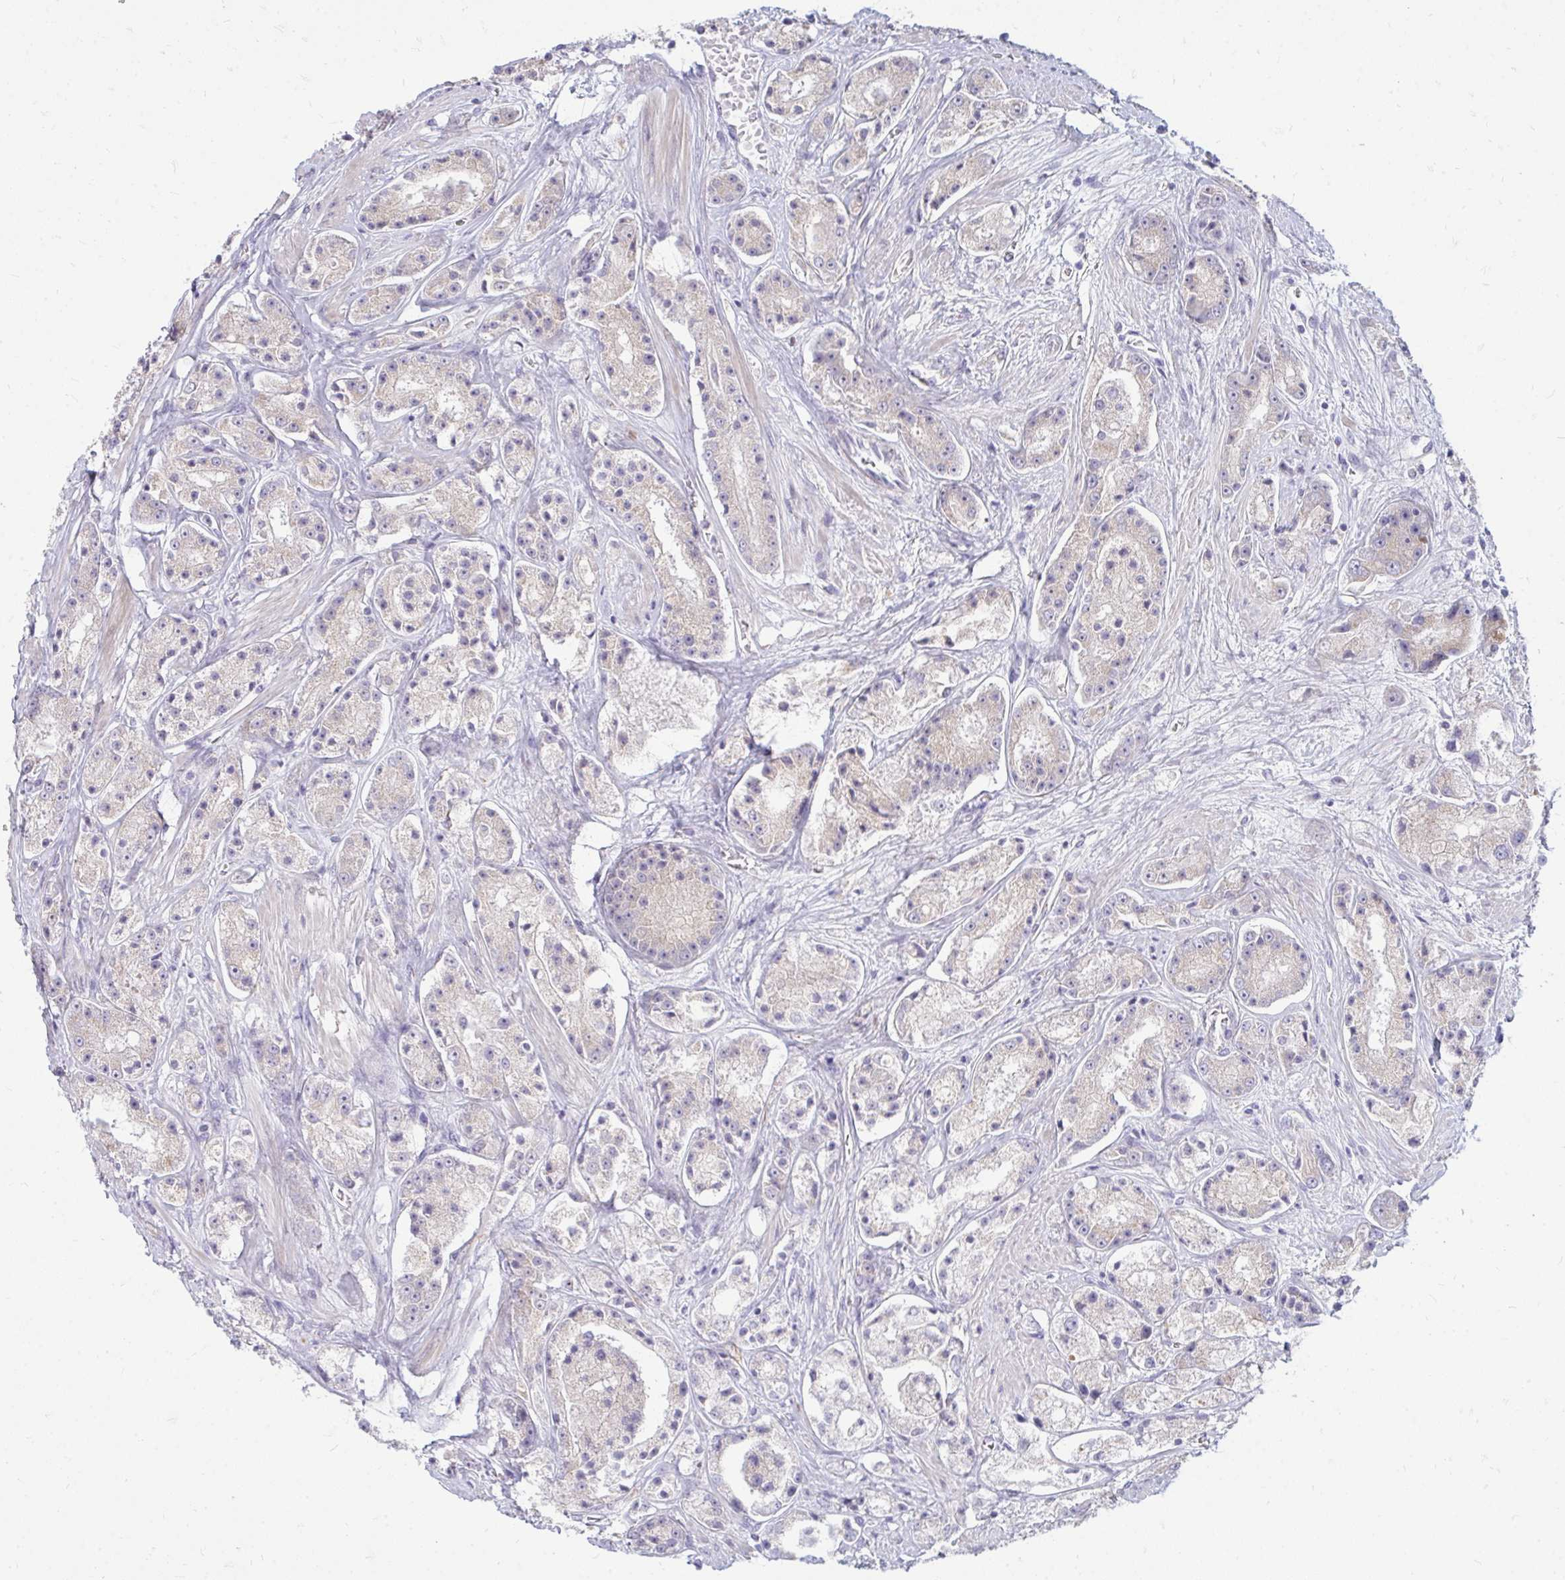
{"staining": {"intensity": "weak", "quantity": "<25%", "location": "cytoplasmic/membranous"}, "tissue": "prostate cancer", "cell_type": "Tumor cells", "image_type": "cancer", "snomed": [{"axis": "morphology", "description": "Adenocarcinoma, High grade"}, {"axis": "topography", "description": "Prostate"}], "caption": "Tumor cells show no significant protein staining in prostate cancer.", "gene": "RAB6B", "patient": {"sex": "male", "age": 67}}